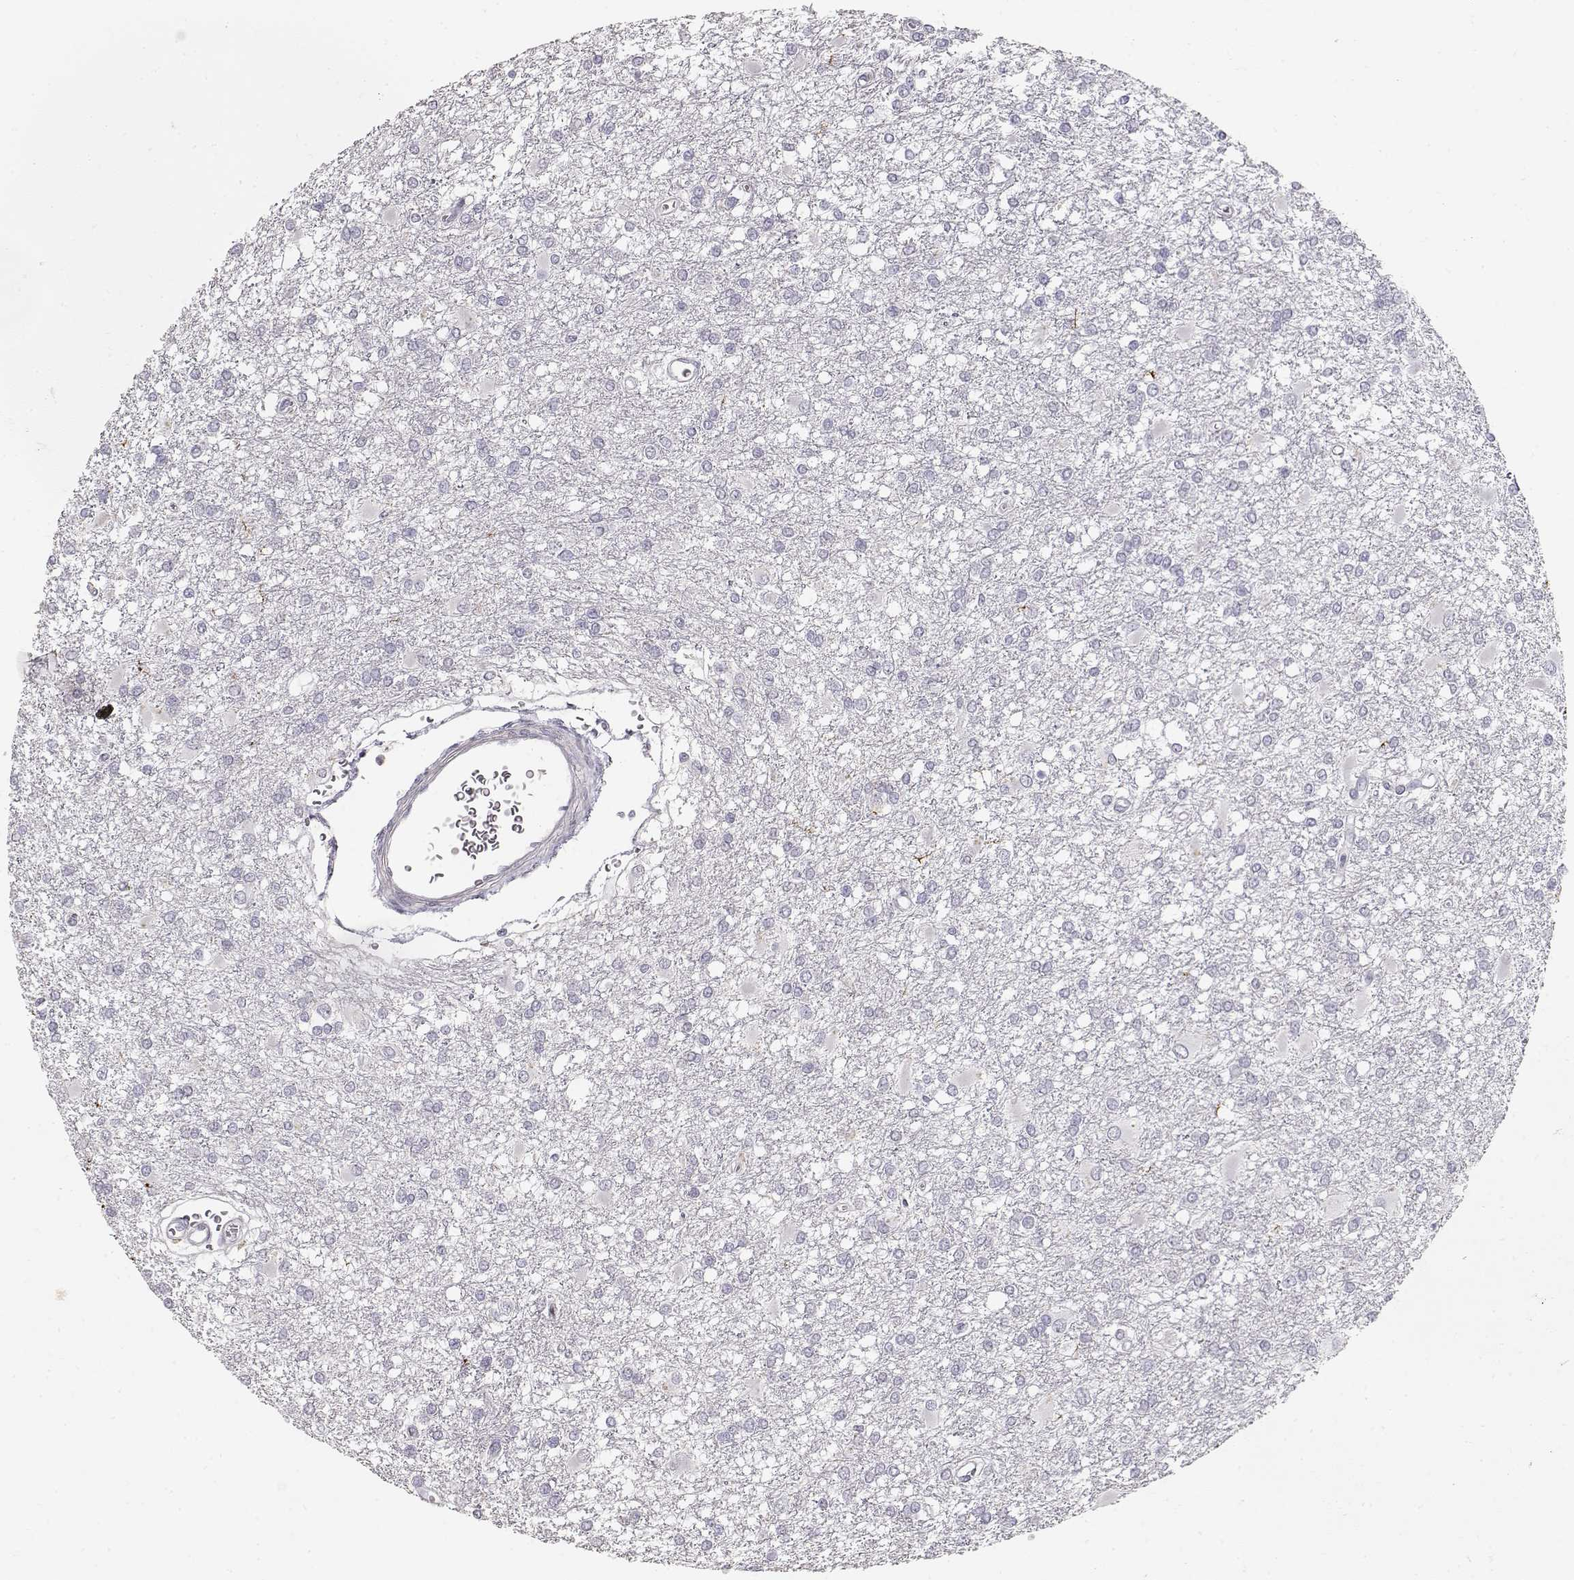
{"staining": {"intensity": "negative", "quantity": "none", "location": "none"}, "tissue": "glioma", "cell_type": "Tumor cells", "image_type": "cancer", "snomed": [{"axis": "morphology", "description": "Glioma, malignant, High grade"}, {"axis": "topography", "description": "Cerebral cortex"}], "caption": "This is a histopathology image of IHC staining of glioma, which shows no staining in tumor cells.", "gene": "TPH2", "patient": {"sex": "male", "age": 79}}